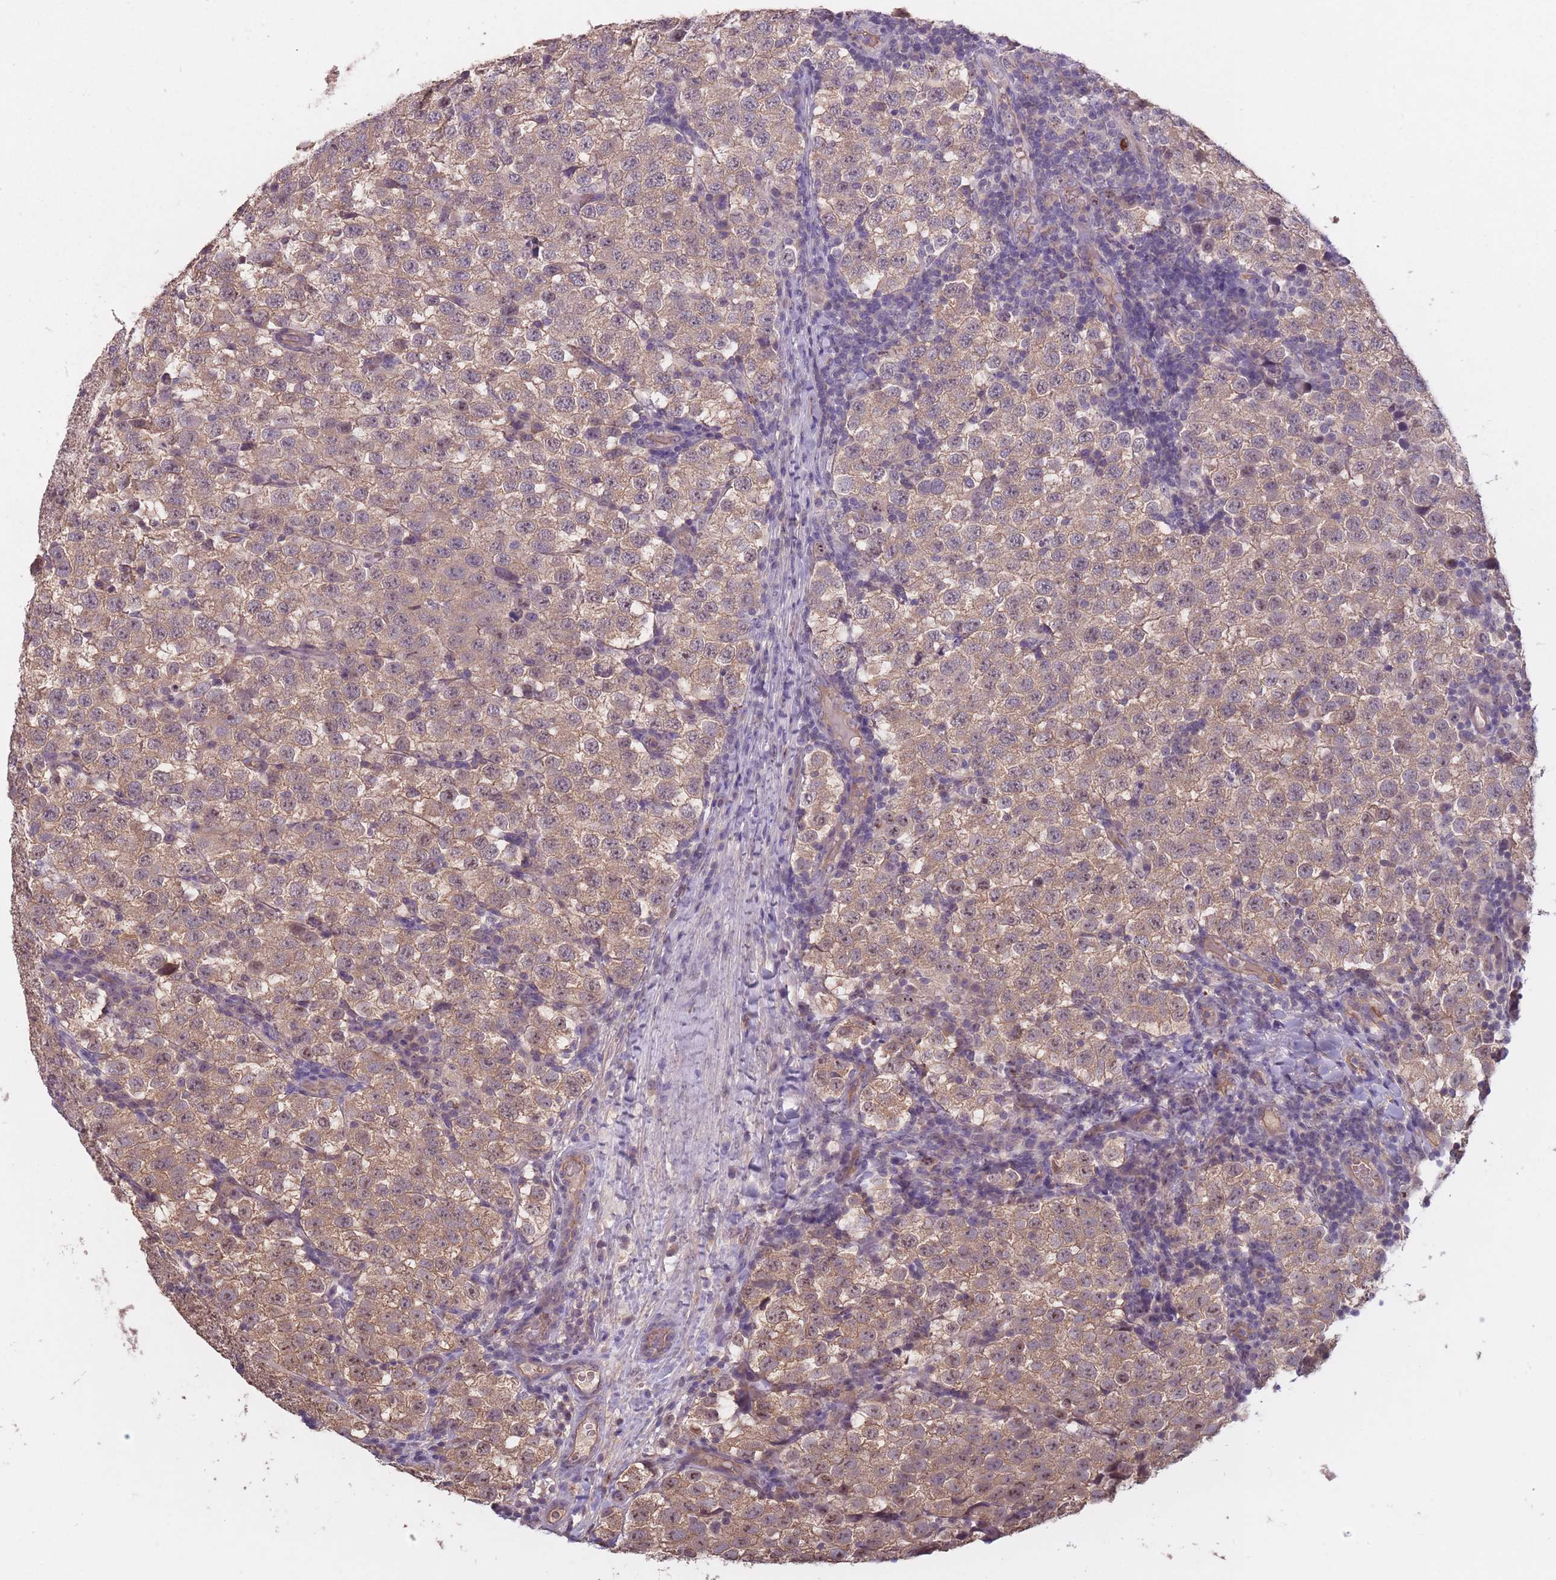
{"staining": {"intensity": "moderate", "quantity": ">75%", "location": "cytoplasmic/membranous"}, "tissue": "testis cancer", "cell_type": "Tumor cells", "image_type": "cancer", "snomed": [{"axis": "morphology", "description": "Seminoma, NOS"}, {"axis": "topography", "description": "Testis"}], "caption": "Testis cancer stained with DAB (3,3'-diaminobenzidine) immunohistochemistry exhibits medium levels of moderate cytoplasmic/membranous positivity in approximately >75% of tumor cells.", "gene": "KIAA1755", "patient": {"sex": "male", "age": 34}}